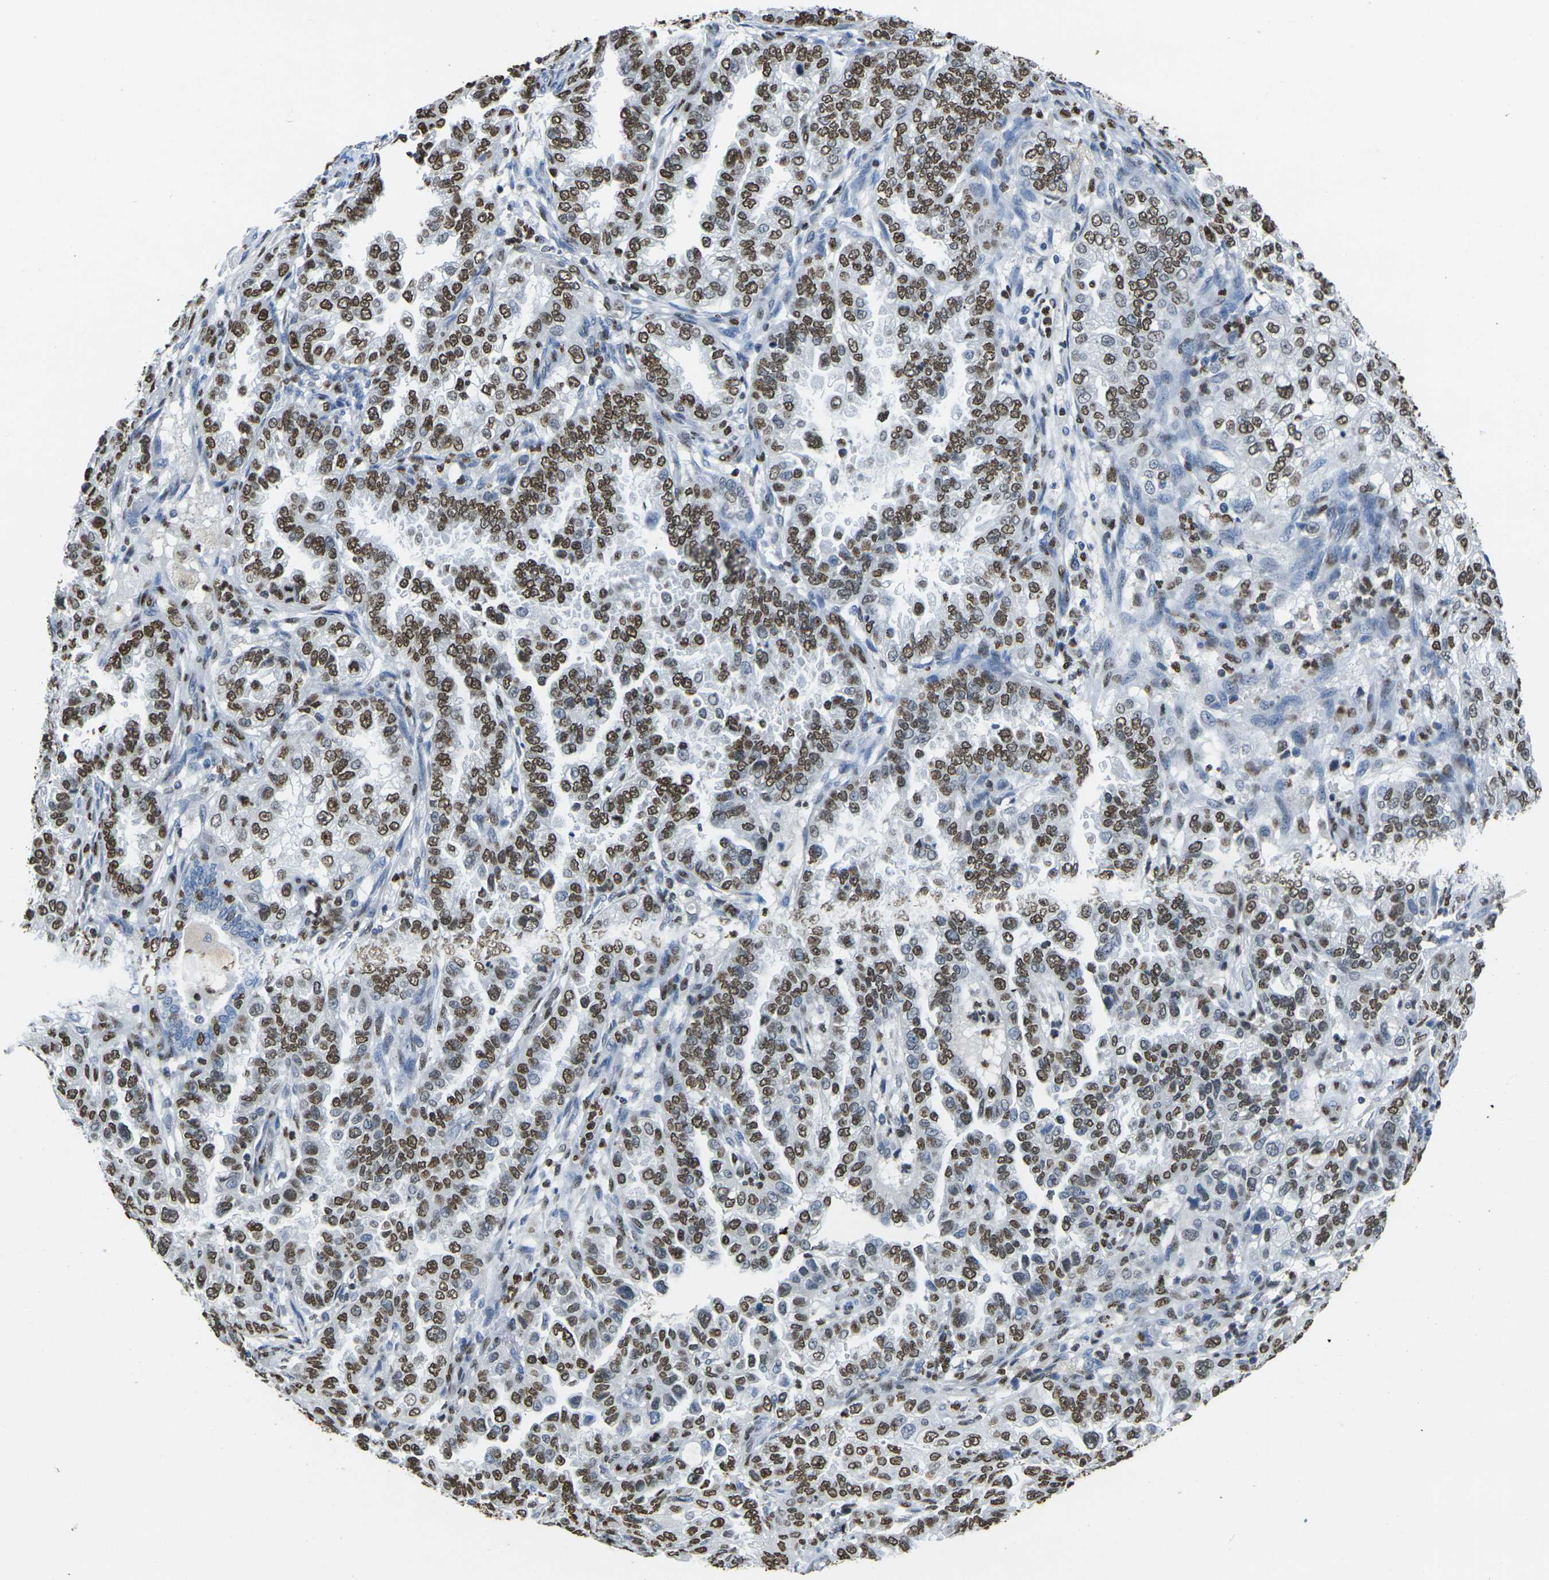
{"staining": {"intensity": "strong", "quantity": ">75%", "location": "nuclear"}, "tissue": "endometrial cancer", "cell_type": "Tumor cells", "image_type": "cancer", "snomed": [{"axis": "morphology", "description": "Adenocarcinoma, NOS"}, {"axis": "topography", "description": "Endometrium"}], "caption": "This micrograph shows IHC staining of adenocarcinoma (endometrial), with high strong nuclear positivity in about >75% of tumor cells.", "gene": "DRAXIN", "patient": {"sex": "female", "age": 85}}